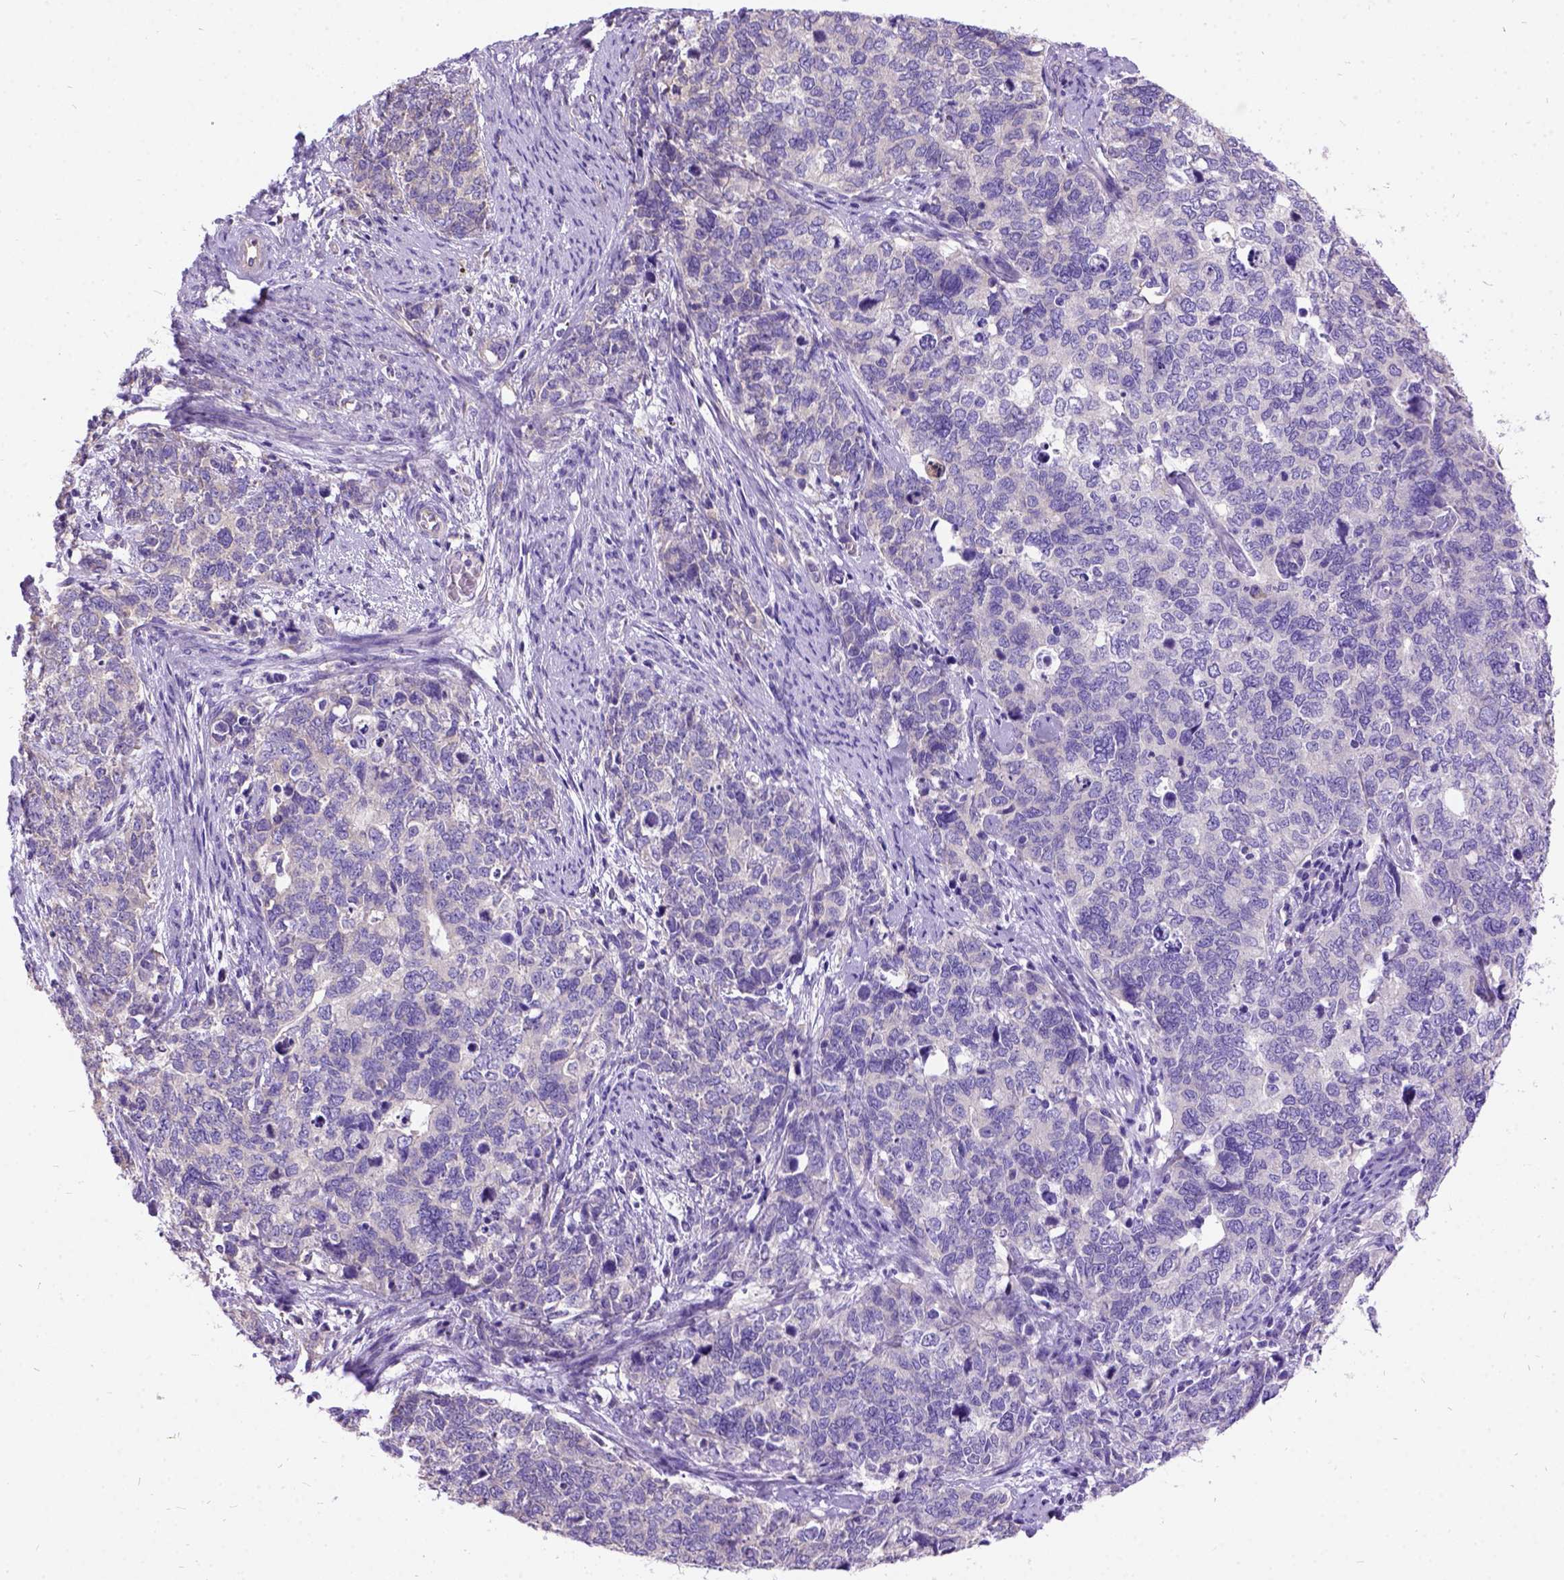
{"staining": {"intensity": "negative", "quantity": "none", "location": "none"}, "tissue": "cervical cancer", "cell_type": "Tumor cells", "image_type": "cancer", "snomed": [{"axis": "morphology", "description": "Squamous cell carcinoma, NOS"}, {"axis": "topography", "description": "Cervix"}], "caption": "Human cervical cancer stained for a protein using IHC shows no expression in tumor cells.", "gene": "CFAP54", "patient": {"sex": "female", "age": 63}}